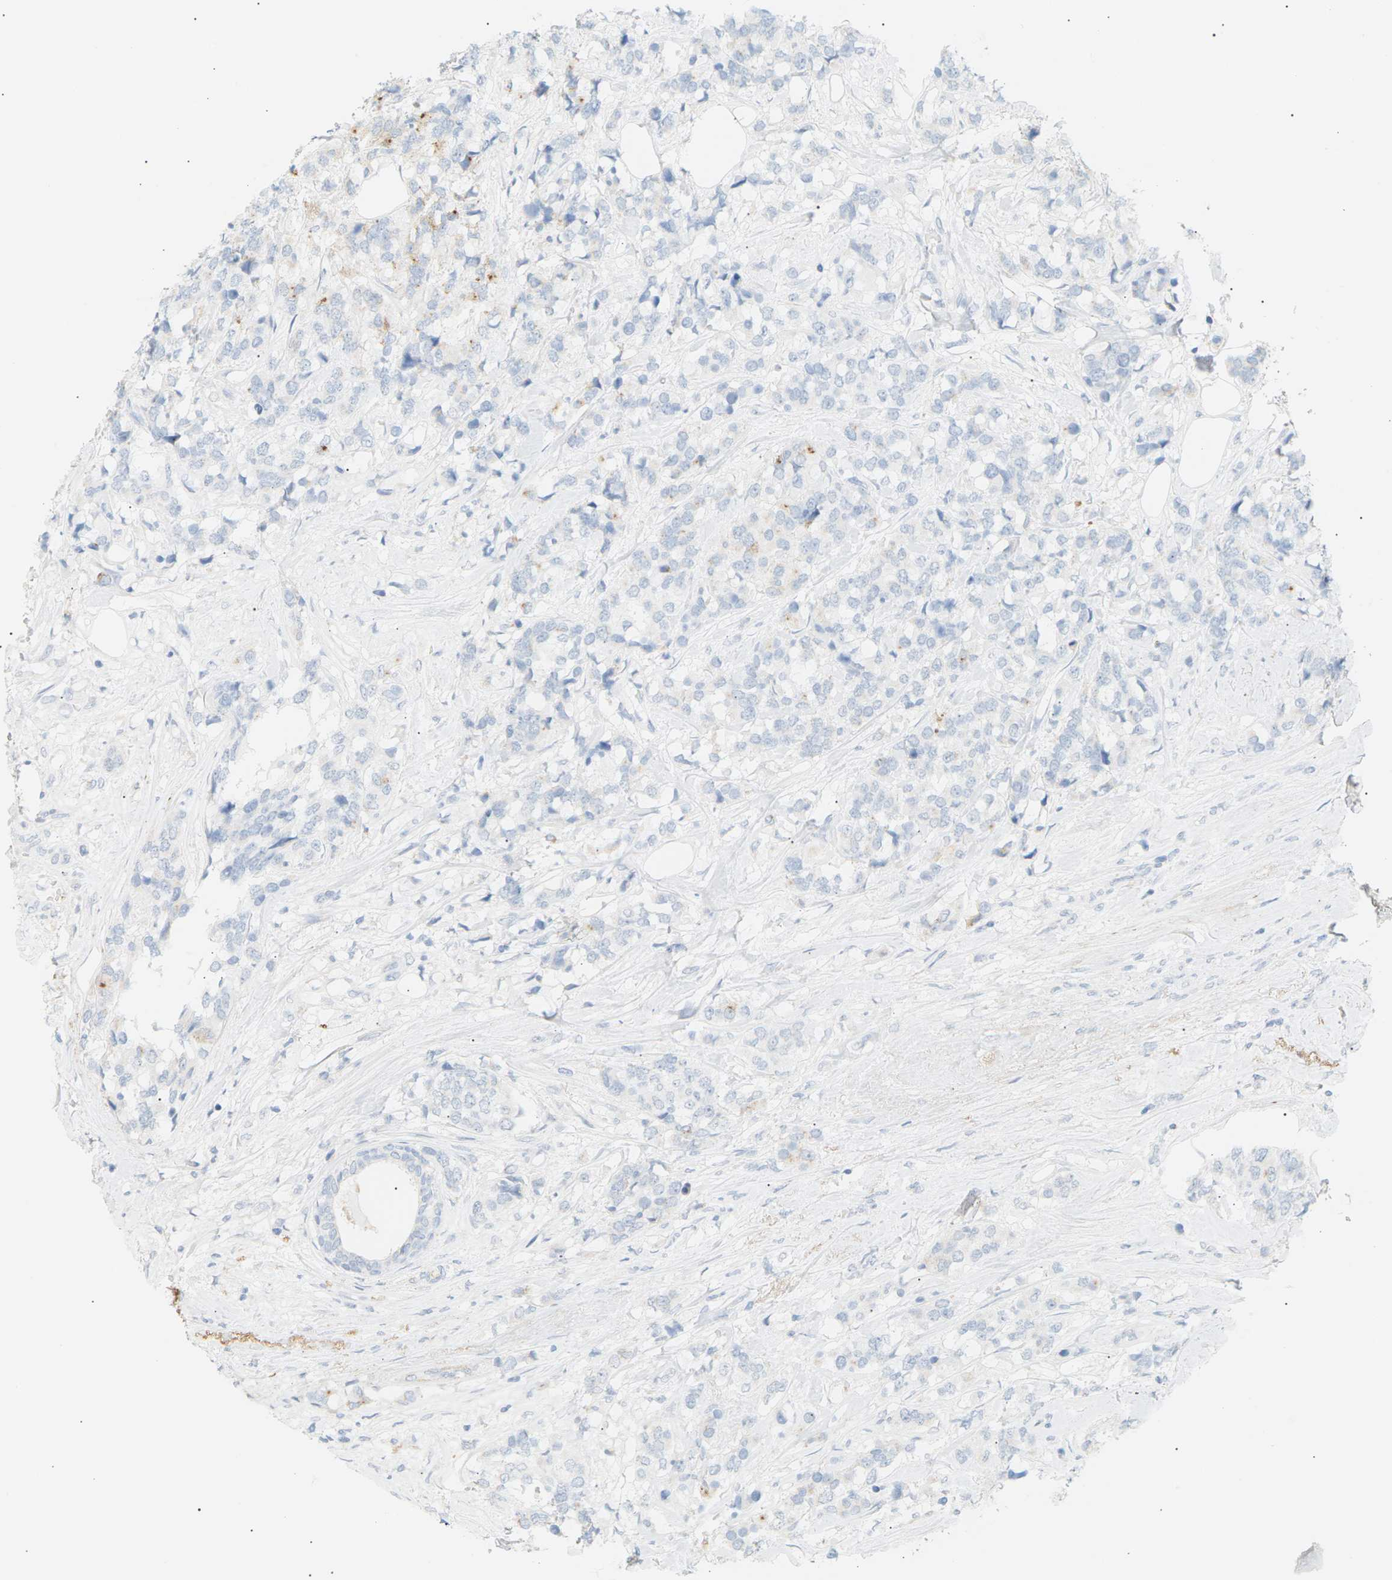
{"staining": {"intensity": "negative", "quantity": "none", "location": "none"}, "tissue": "breast cancer", "cell_type": "Tumor cells", "image_type": "cancer", "snomed": [{"axis": "morphology", "description": "Lobular carcinoma"}, {"axis": "topography", "description": "Breast"}], "caption": "There is no significant positivity in tumor cells of breast cancer.", "gene": "CLU", "patient": {"sex": "female", "age": 59}}